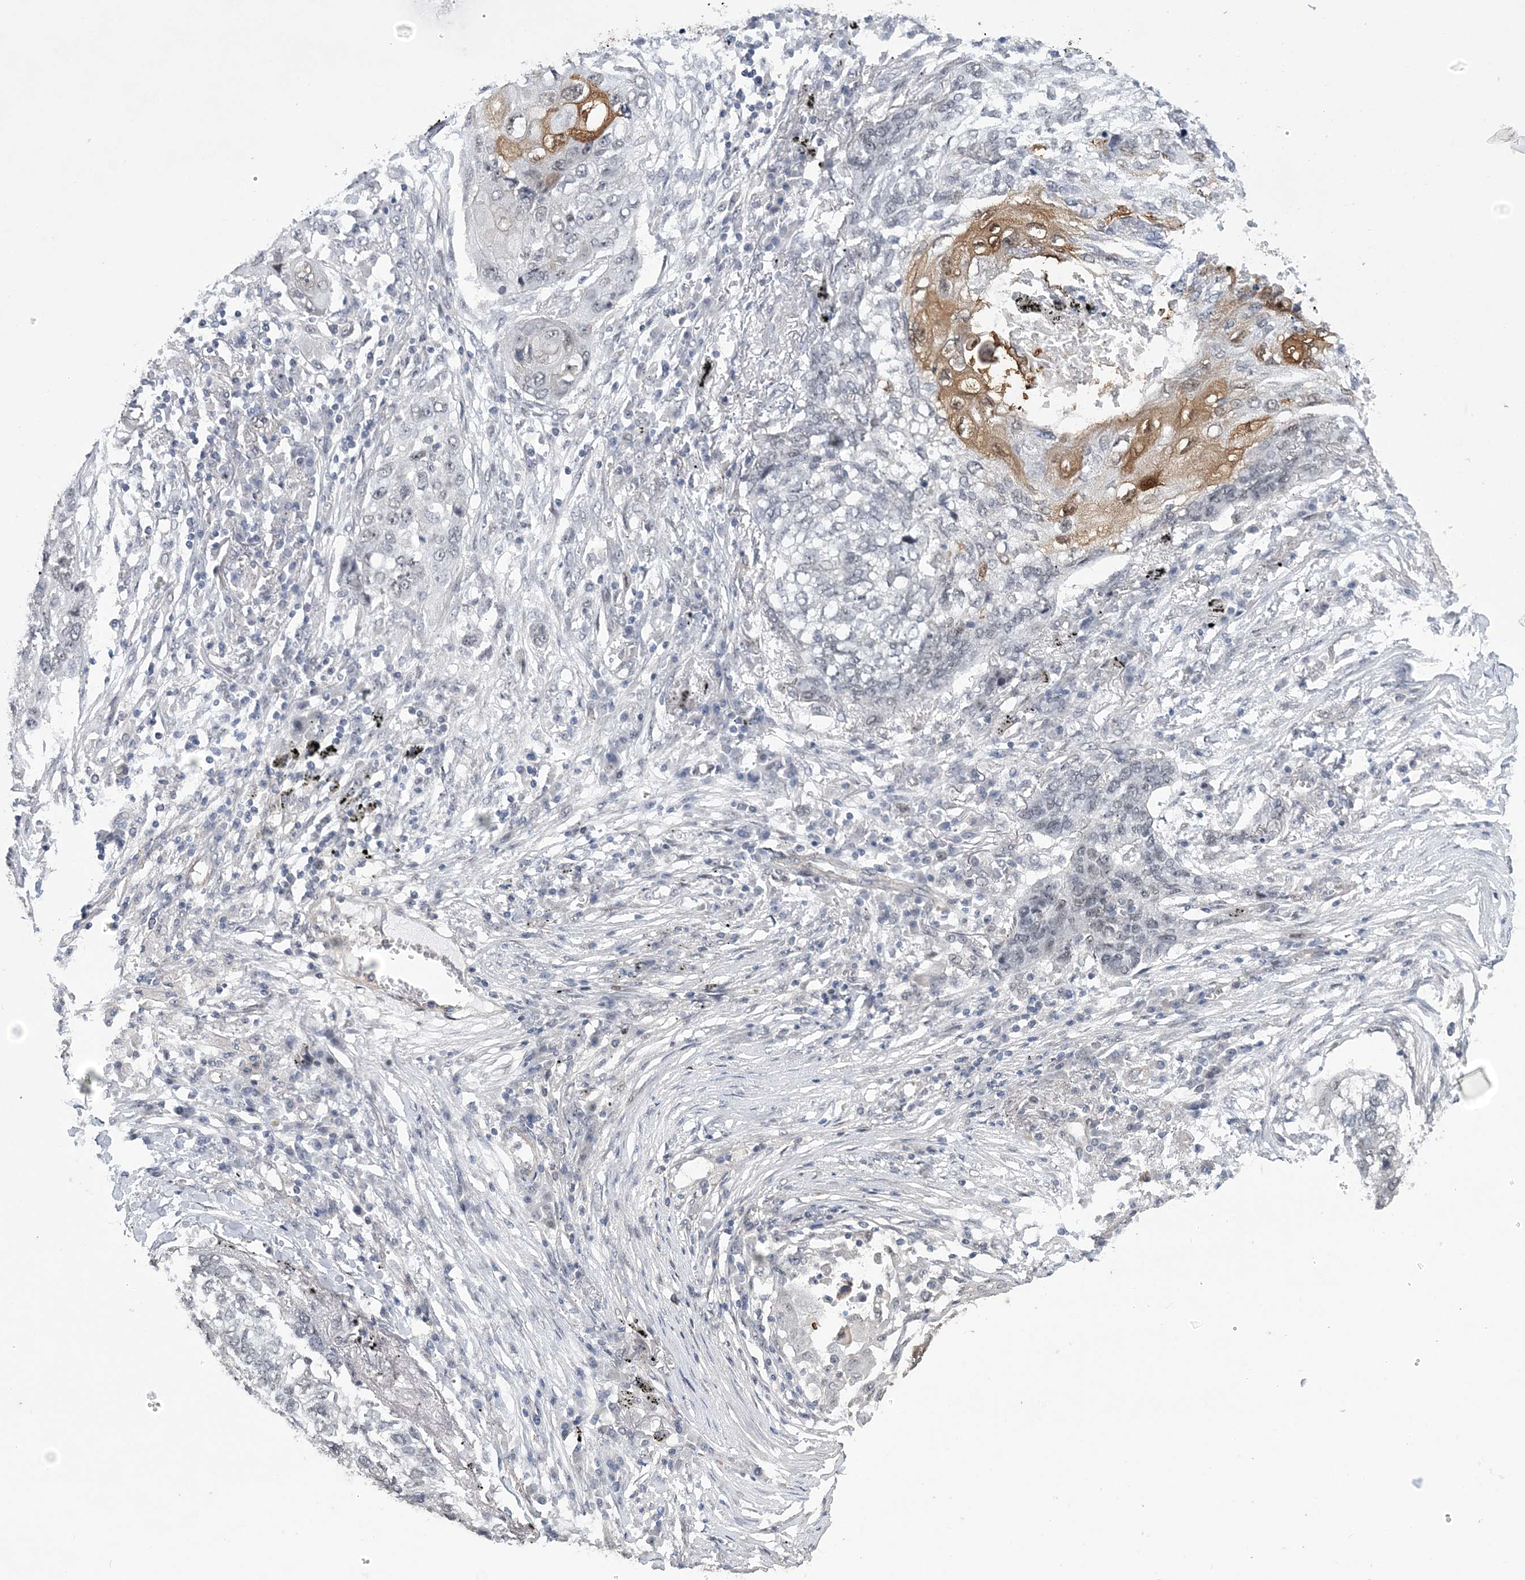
{"staining": {"intensity": "moderate", "quantity": "<25%", "location": "cytoplasmic/membranous,nuclear"}, "tissue": "lung cancer", "cell_type": "Tumor cells", "image_type": "cancer", "snomed": [{"axis": "morphology", "description": "Squamous cell carcinoma, NOS"}, {"axis": "topography", "description": "Lung"}], "caption": "The histopathology image shows staining of lung cancer (squamous cell carcinoma), revealing moderate cytoplasmic/membranous and nuclear protein staining (brown color) within tumor cells.", "gene": "HOMEZ", "patient": {"sex": "female", "age": 63}}